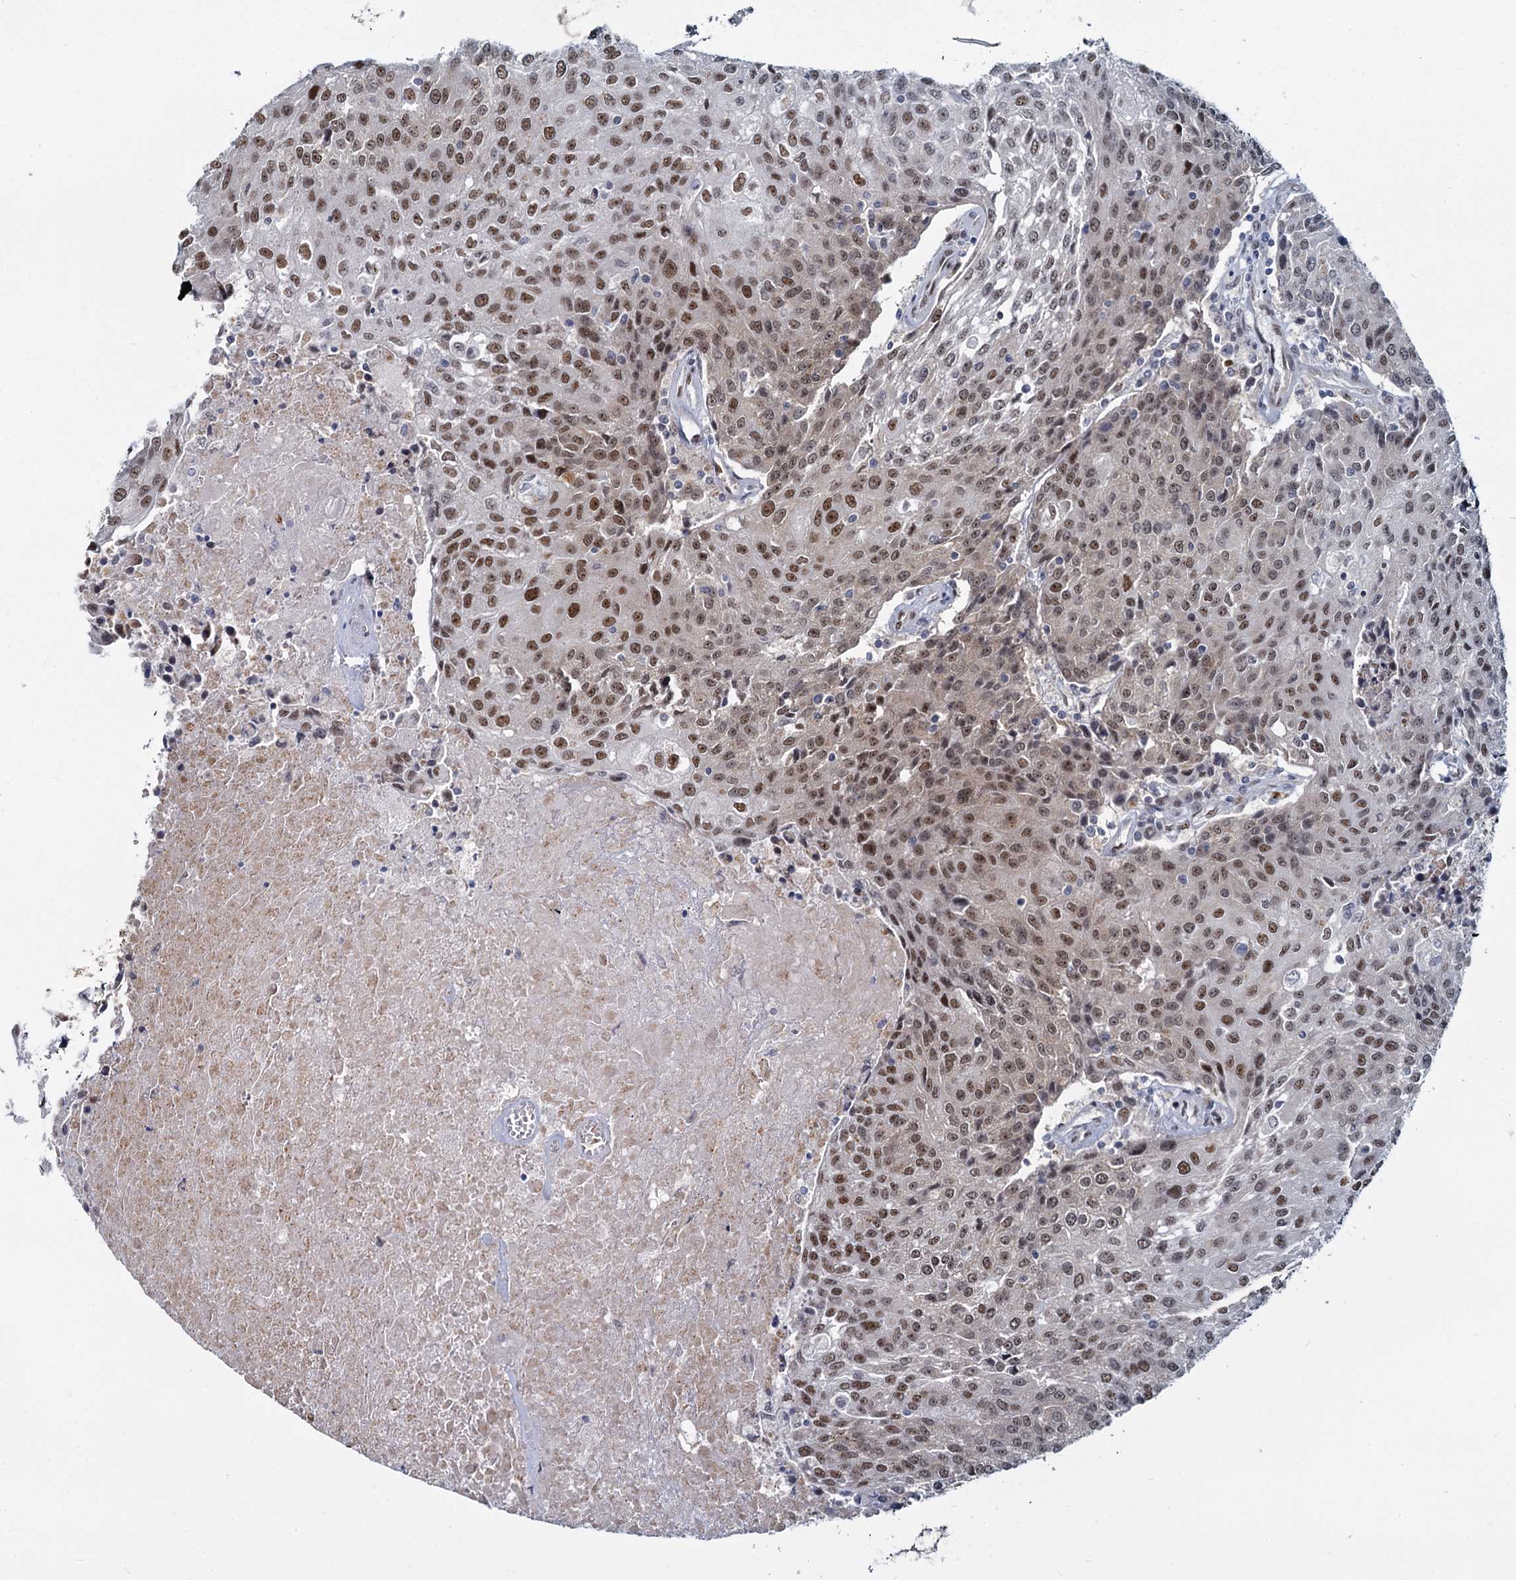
{"staining": {"intensity": "moderate", "quantity": ">75%", "location": "nuclear"}, "tissue": "urothelial cancer", "cell_type": "Tumor cells", "image_type": "cancer", "snomed": [{"axis": "morphology", "description": "Urothelial carcinoma, High grade"}, {"axis": "topography", "description": "Urinary bladder"}], "caption": "High-power microscopy captured an immunohistochemistry (IHC) histopathology image of urothelial cancer, revealing moderate nuclear expression in approximately >75% of tumor cells.", "gene": "RPRD1A", "patient": {"sex": "female", "age": 85}}